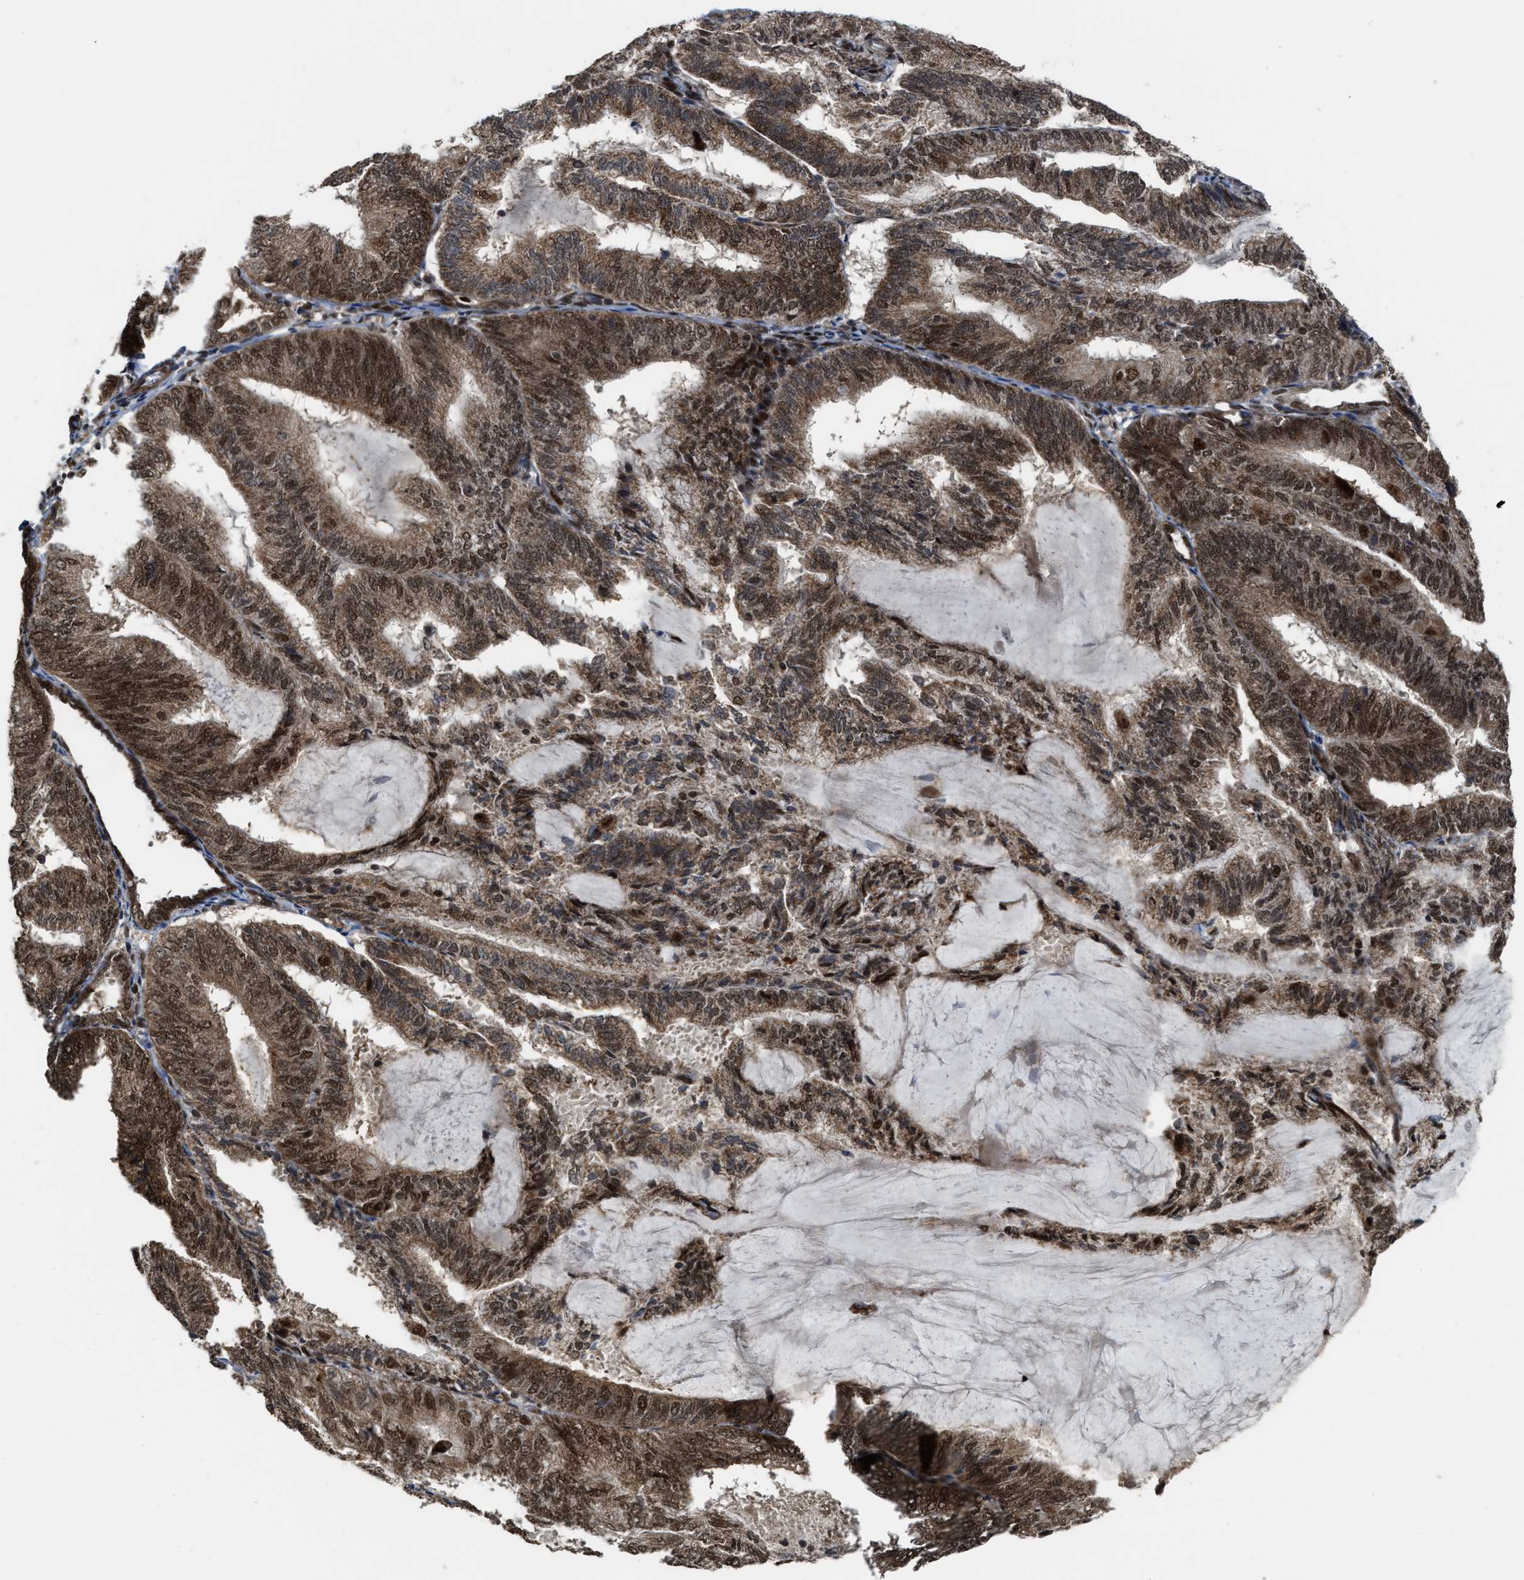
{"staining": {"intensity": "moderate", "quantity": ">75%", "location": "cytoplasmic/membranous,nuclear"}, "tissue": "endometrial cancer", "cell_type": "Tumor cells", "image_type": "cancer", "snomed": [{"axis": "morphology", "description": "Adenocarcinoma, NOS"}, {"axis": "topography", "description": "Endometrium"}], "caption": "A medium amount of moderate cytoplasmic/membranous and nuclear expression is identified in approximately >75% of tumor cells in adenocarcinoma (endometrial) tissue.", "gene": "ZNF250", "patient": {"sex": "female", "age": 81}}